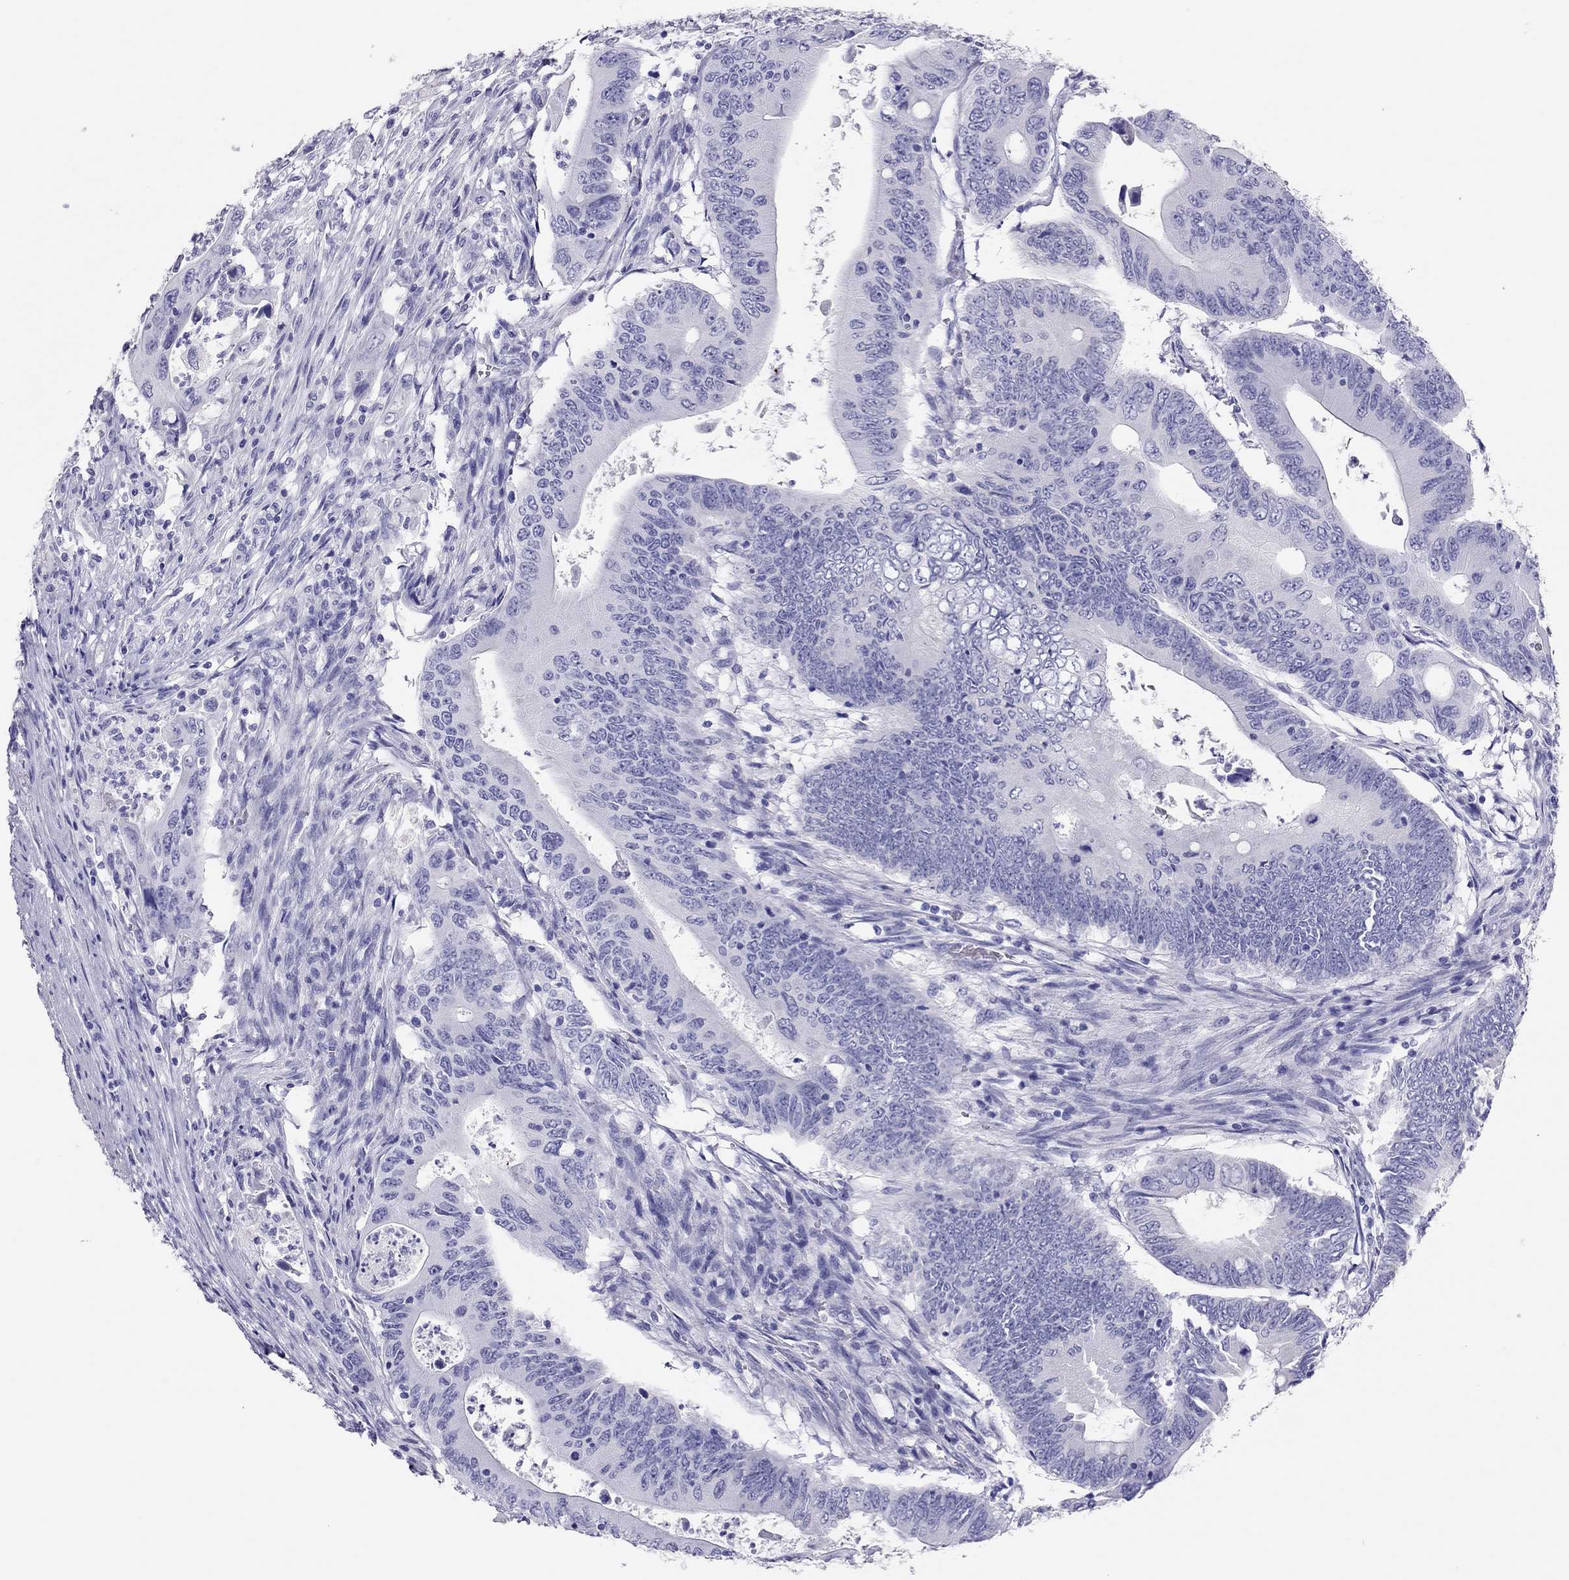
{"staining": {"intensity": "negative", "quantity": "none", "location": "none"}, "tissue": "colorectal cancer", "cell_type": "Tumor cells", "image_type": "cancer", "snomed": [{"axis": "morphology", "description": "Adenocarcinoma, NOS"}, {"axis": "topography", "description": "Colon"}], "caption": "DAB (3,3'-diaminobenzidine) immunohistochemical staining of human colorectal cancer reveals no significant positivity in tumor cells.", "gene": "TSHB", "patient": {"sex": "female", "age": 90}}